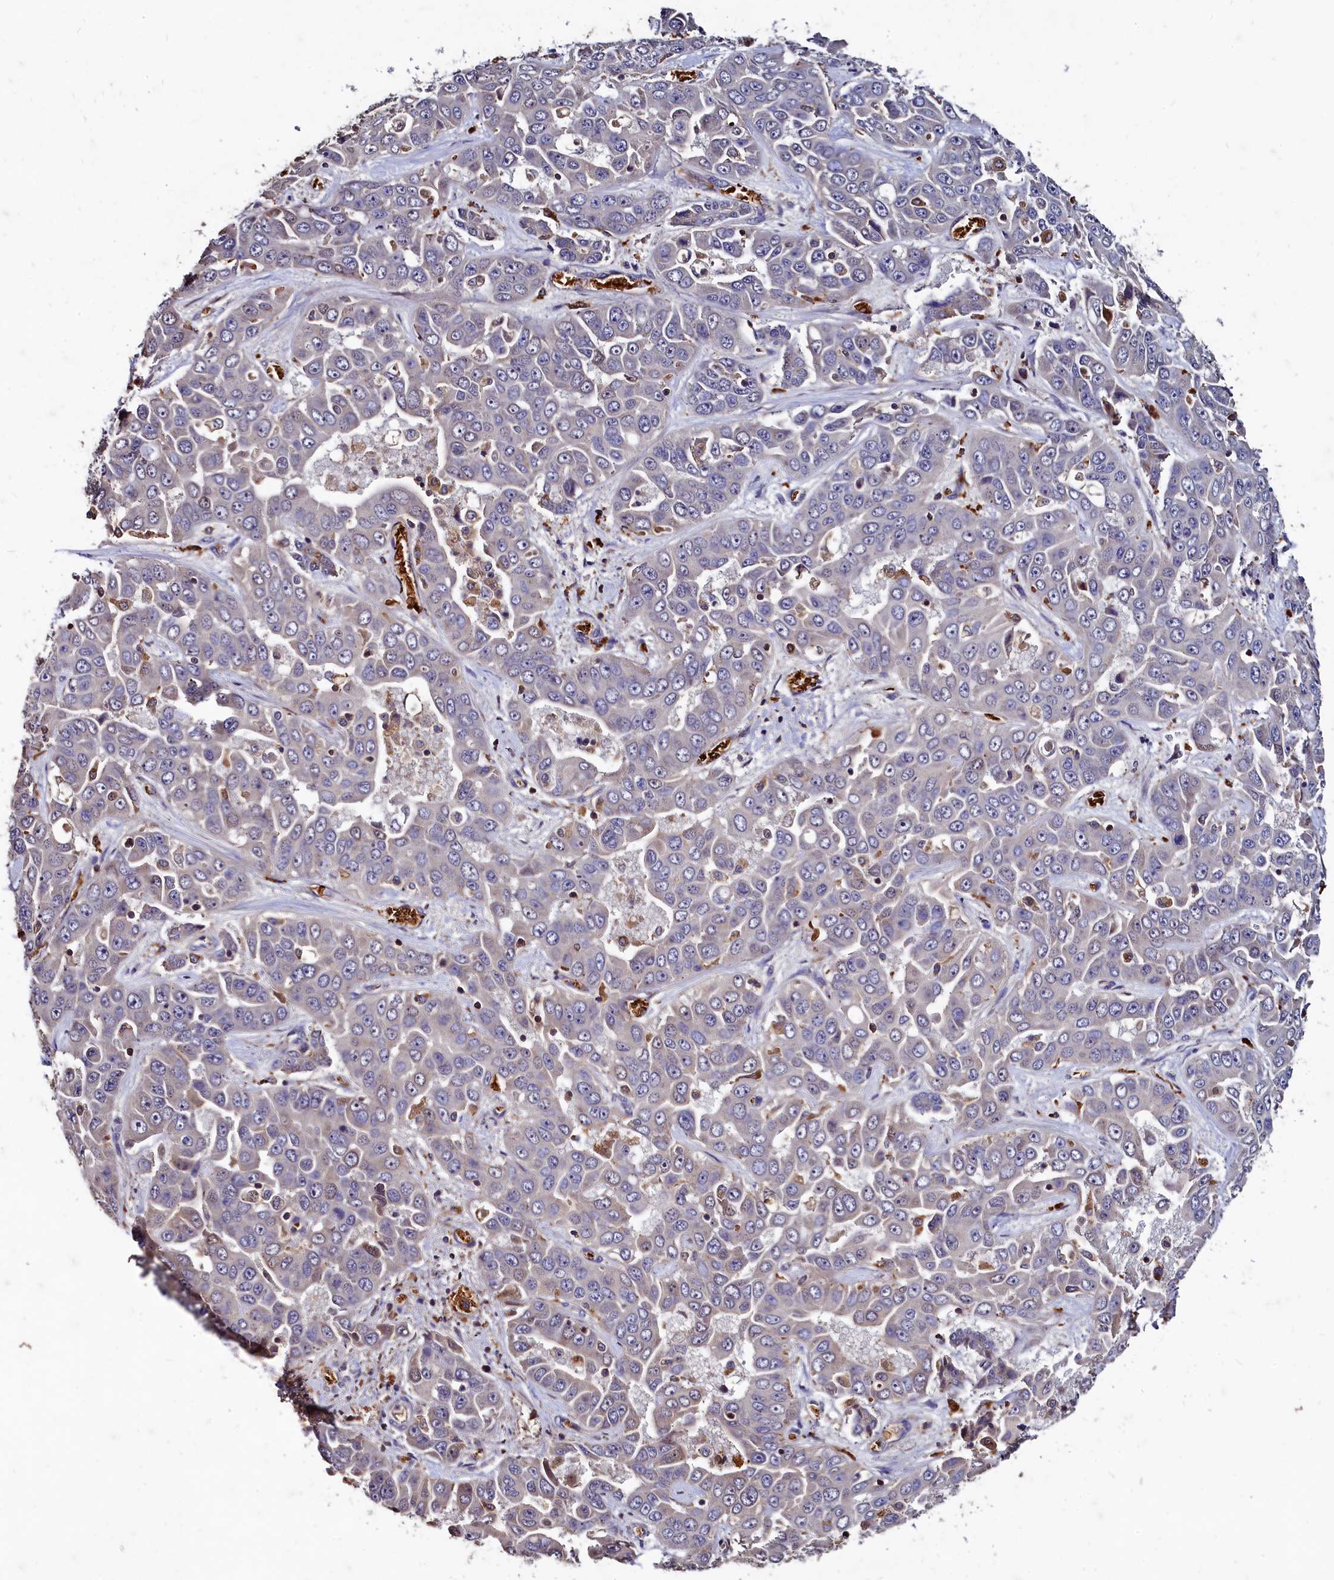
{"staining": {"intensity": "negative", "quantity": "none", "location": "none"}, "tissue": "liver cancer", "cell_type": "Tumor cells", "image_type": "cancer", "snomed": [{"axis": "morphology", "description": "Cholangiocarcinoma"}, {"axis": "topography", "description": "Liver"}], "caption": "IHC micrograph of neoplastic tissue: liver cancer (cholangiocarcinoma) stained with DAB displays no significant protein positivity in tumor cells.", "gene": "CSTPP1", "patient": {"sex": "female", "age": 52}}